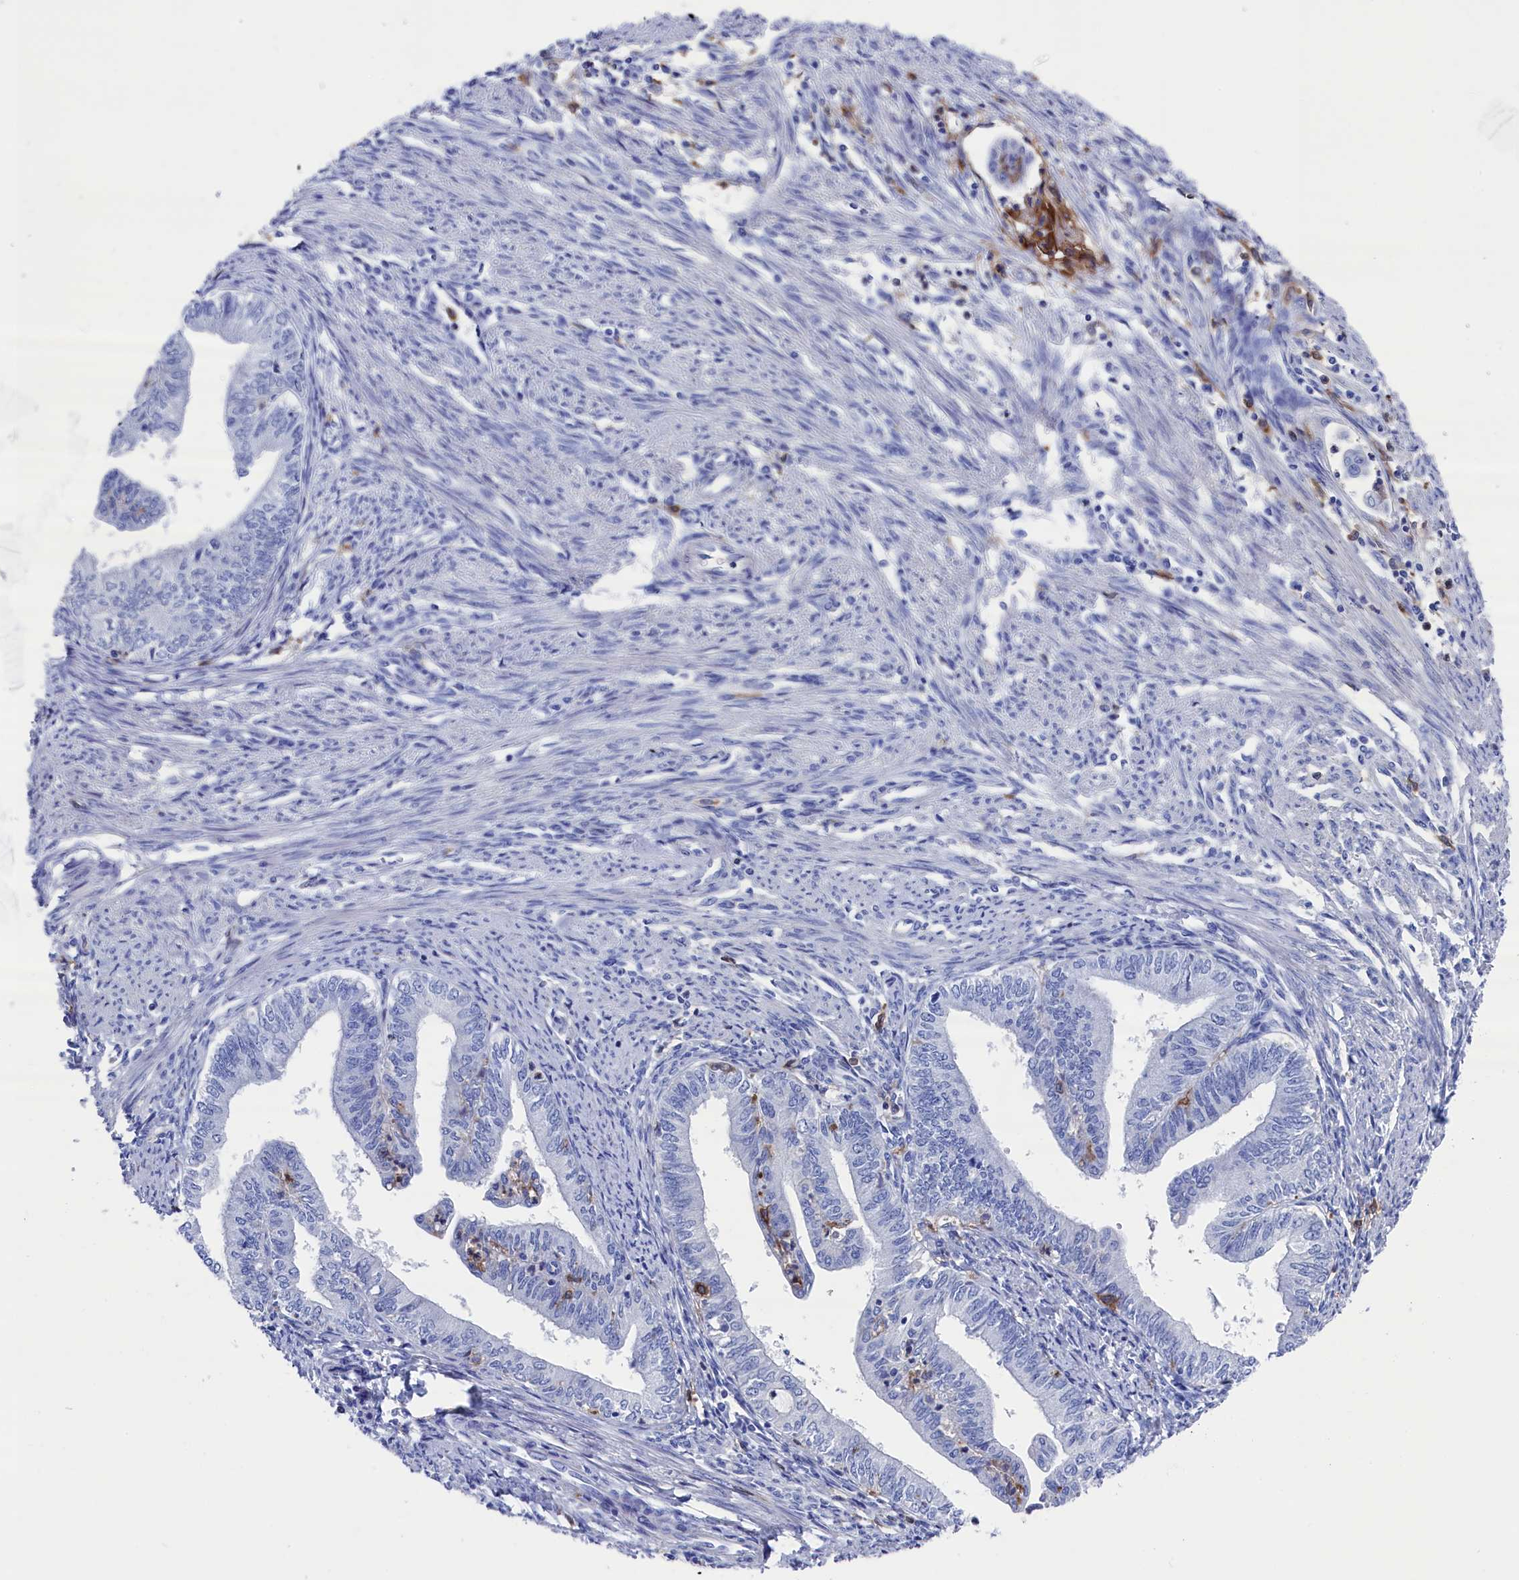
{"staining": {"intensity": "negative", "quantity": "none", "location": "none"}, "tissue": "endometrial cancer", "cell_type": "Tumor cells", "image_type": "cancer", "snomed": [{"axis": "morphology", "description": "Adenocarcinoma, NOS"}, {"axis": "topography", "description": "Endometrium"}], "caption": "An immunohistochemistry (IHC) histopathology image of endometrial adenocarcinoma is shown. There is no staining in tumor cells of endometrial adenocarcinoma.", "gene": "TYROBP", "patient": {"sex": "female", "age": 66}}